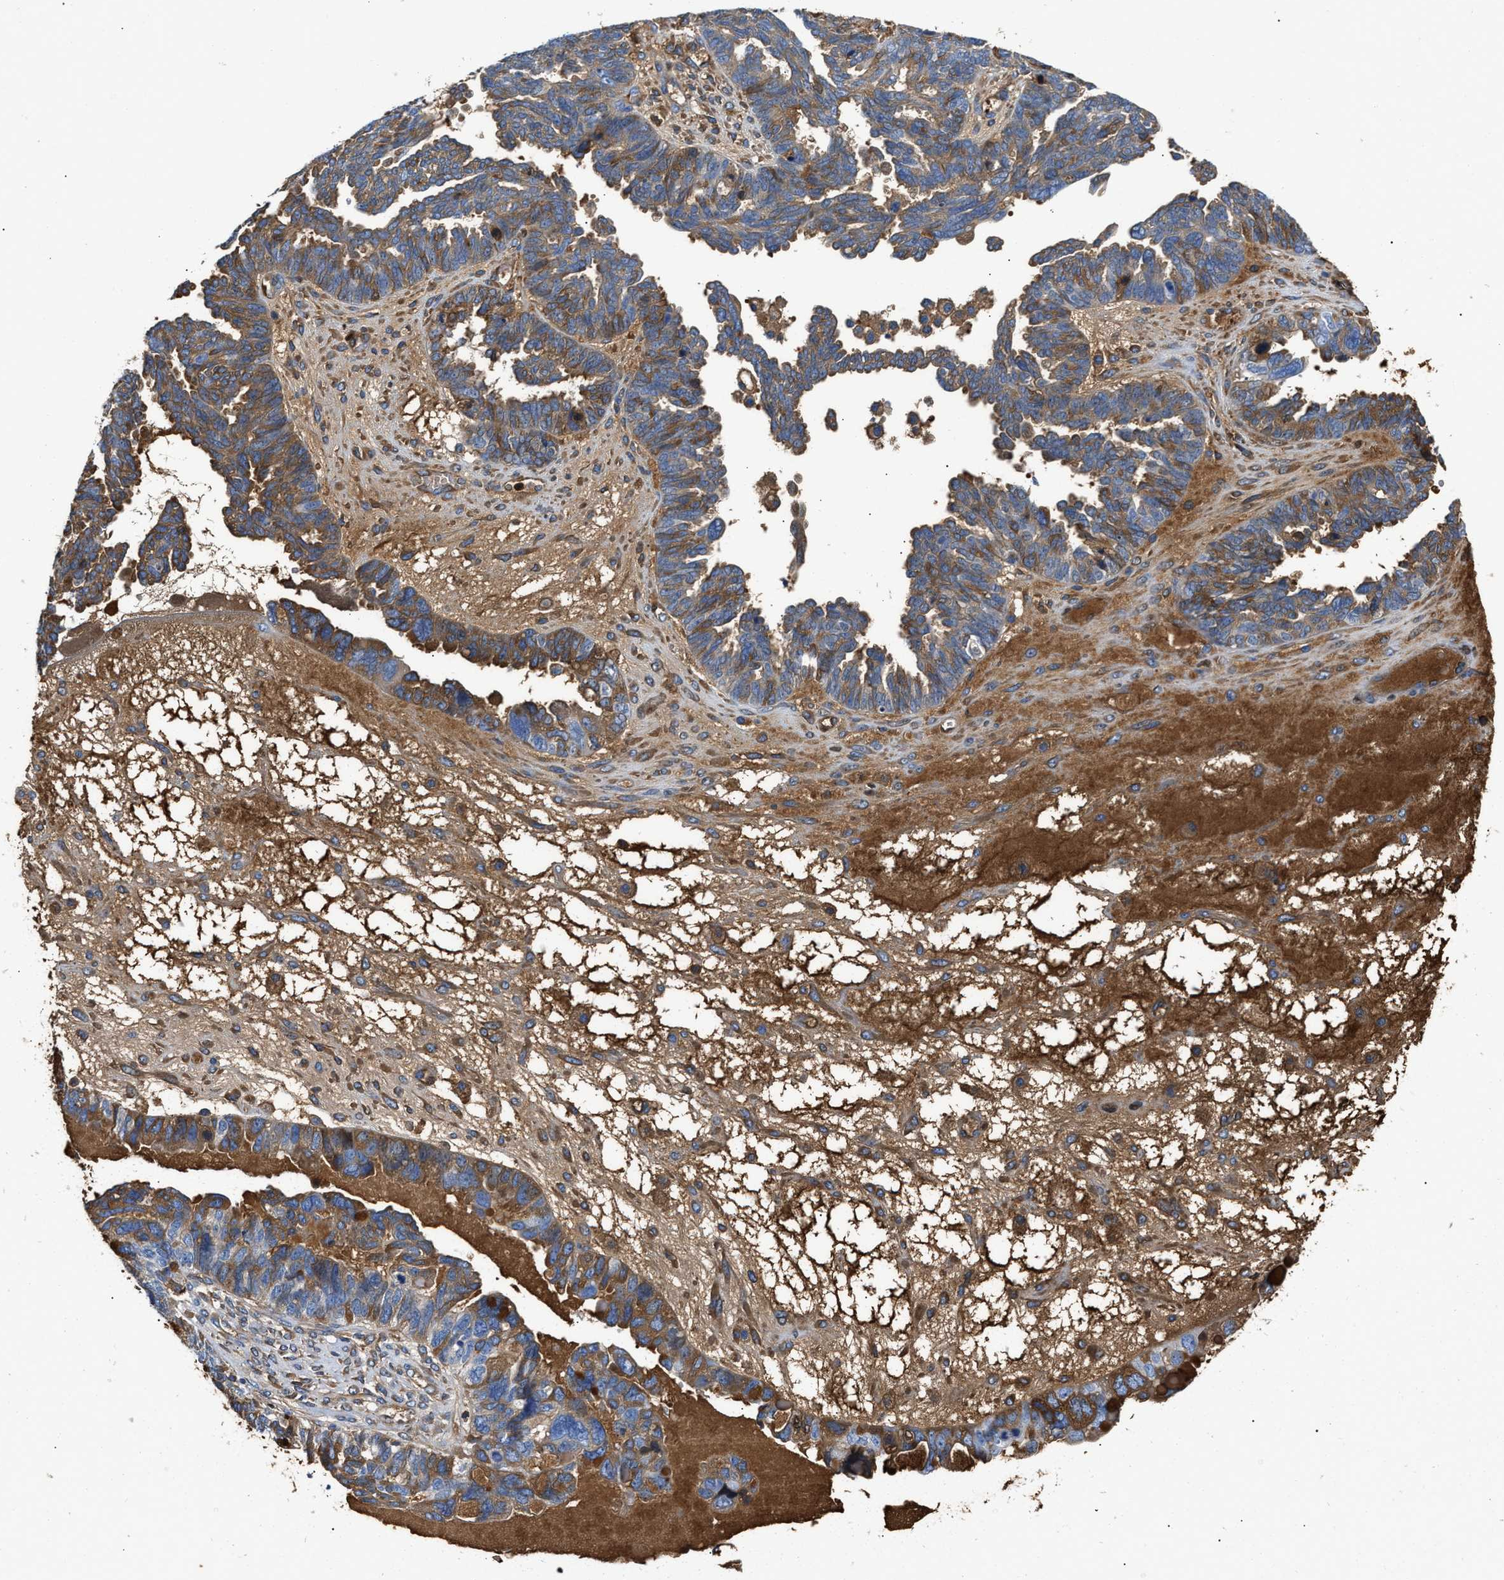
{"staining": {"intensity": "moderate", "quantity": ">75%", "location": "cytoplasmic/membranous"}, "tissue": "ovarian cancer", "cell_type": "Tumor cells", "image_type": "cancer", "snomed": [{"axis": "morphology", "description": "Cystadenocarcinoma, serous, NOS"}, {"axis": "topography", "description": "Ovary"}], "caption": "The photomicrograph demonstrates immunohistochemical staining of serous cystadenocarcinoma (ovarian). There is moderate cytoplasmic/membranous staining is identified in about >75% of tumor cells.", "gene": "GC", "patient": {"sex": "female", "age": 79}}